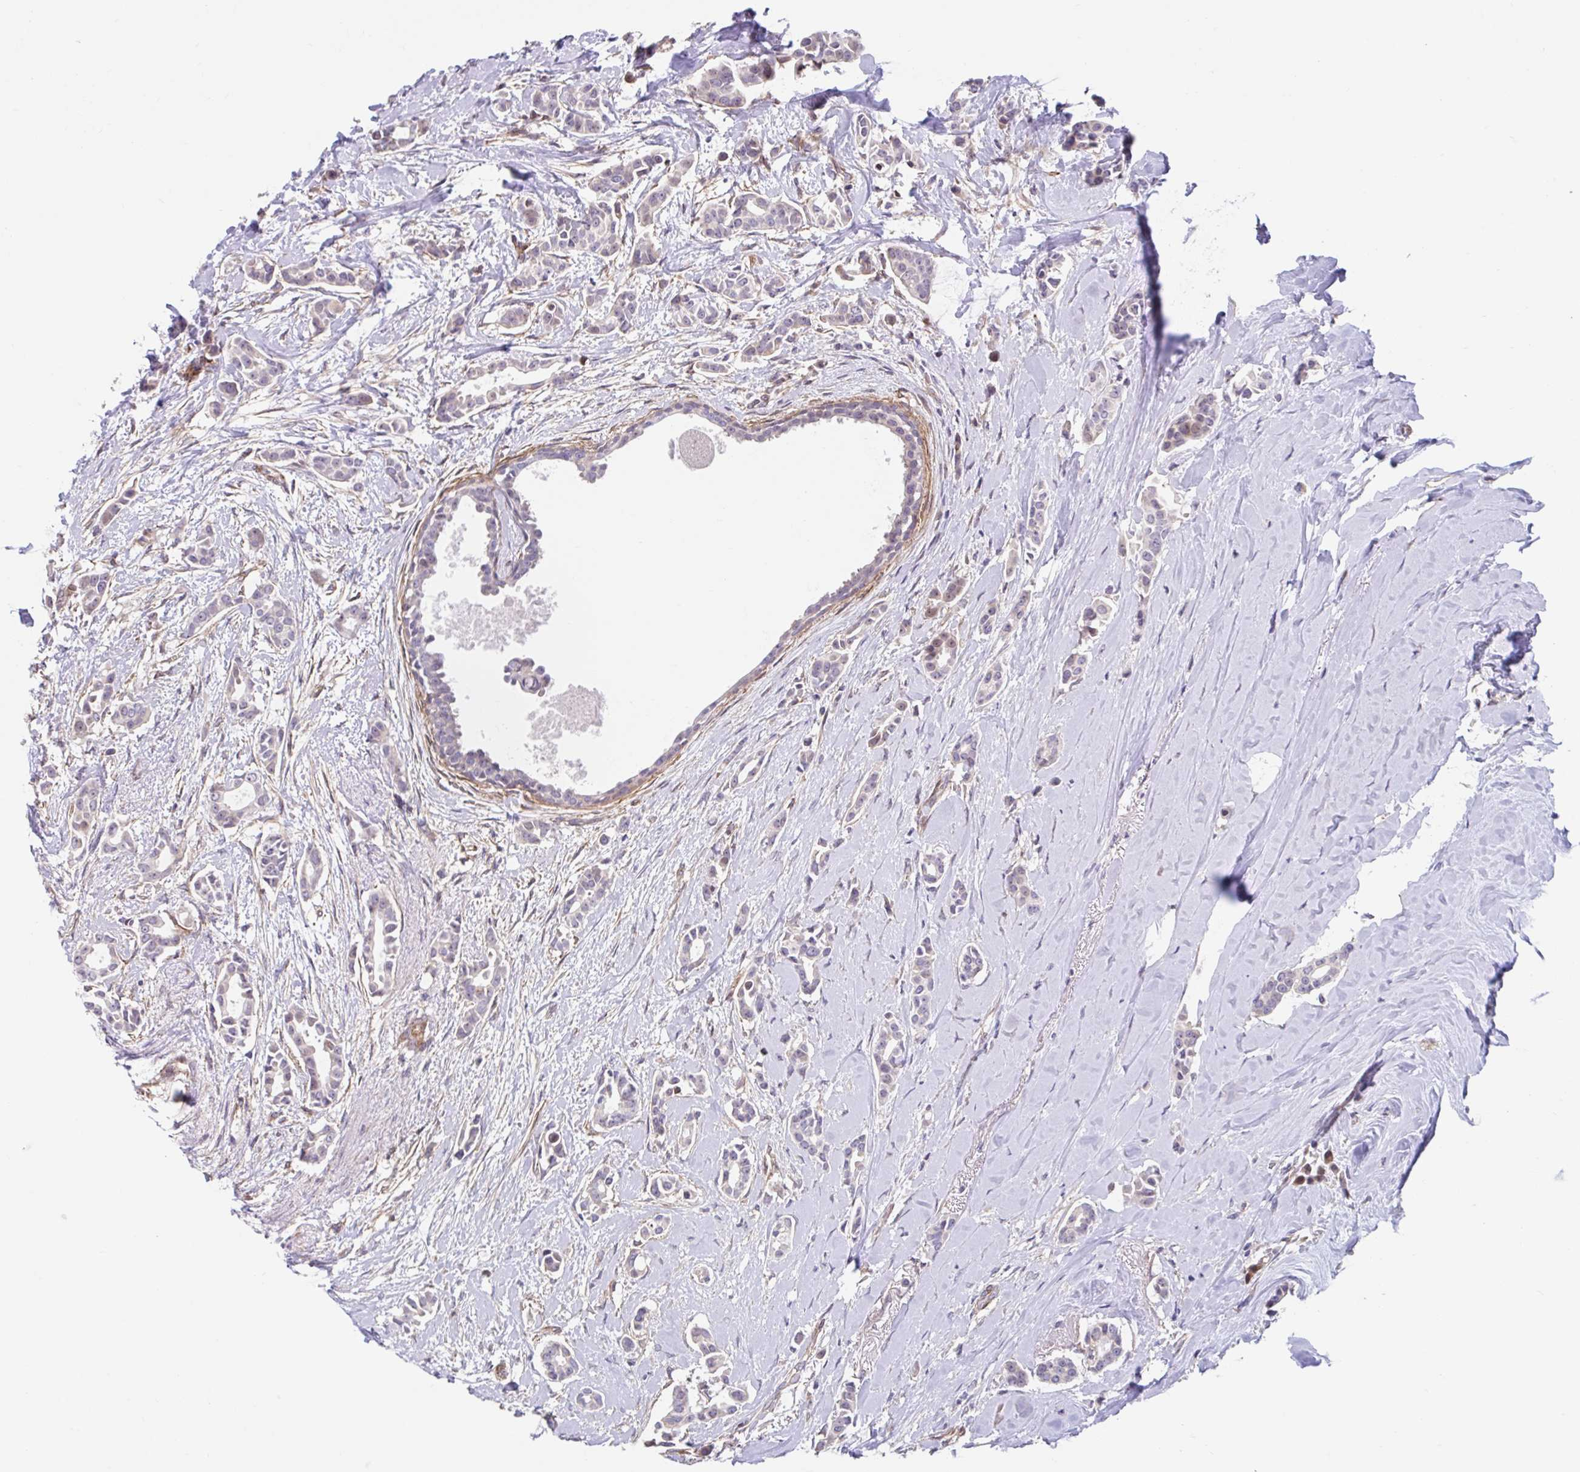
{"staining": {"intensity": "weak", "quantity": "<25%", "location": "cytoplasmic/membranous"}, "tissue": "breast cancer", "cell_type": "Tumor cells", "image_type": "cancer", "snomed": [{"axis": "morphology", "description": "Duct carcinoma"}, {"axis": "topography", "description": "Breast"}], "caption": "Immunohistochemical staining of breast cancer (infiltrating ductal carcinoma) reveals no significant positivity in tumor cells.", "gene": "NT5C1B", "patient": {"sex": "female", "age": 64}}